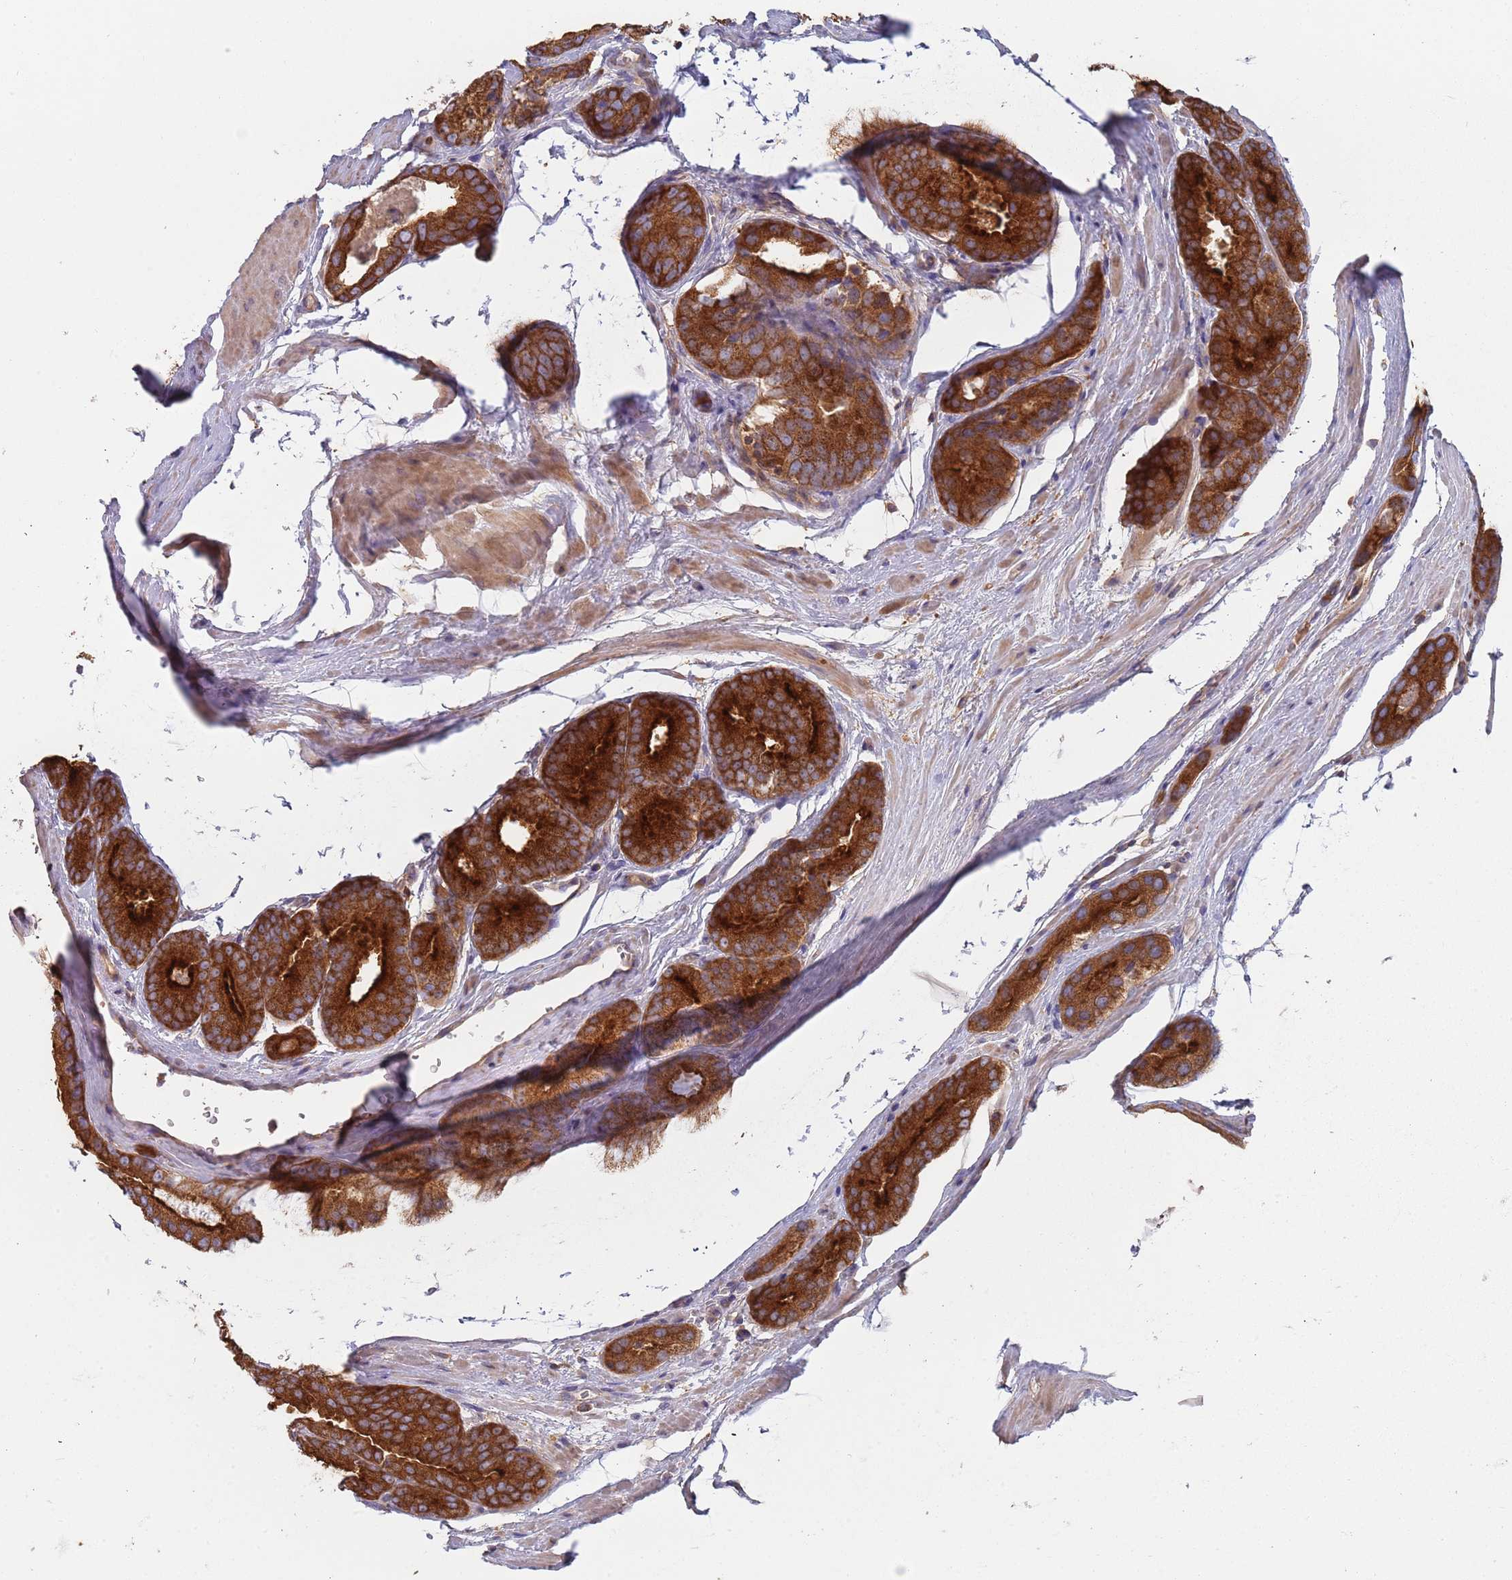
{"staining": {"intensity": "strong", "quantity": ">75%", "location": "cytoplasmic/membranous"}, "tissue": "prostate cancer", "cell_type": "Tumor cells", "image_type": "cancer", "snomed": [{"axis": "morphology", "description": "Adenocarcinoma, High grade"}, {"axis": "topography", "description": "Prostate"}], "caption": "Prostate cancer tissue reveals strong cytoplasmic/membranous positivity in about >75% of tumor cells, visualized by immunohistochemistry.", "gene": "GDI2", "patient": {"sex": "male", "age": 72}}